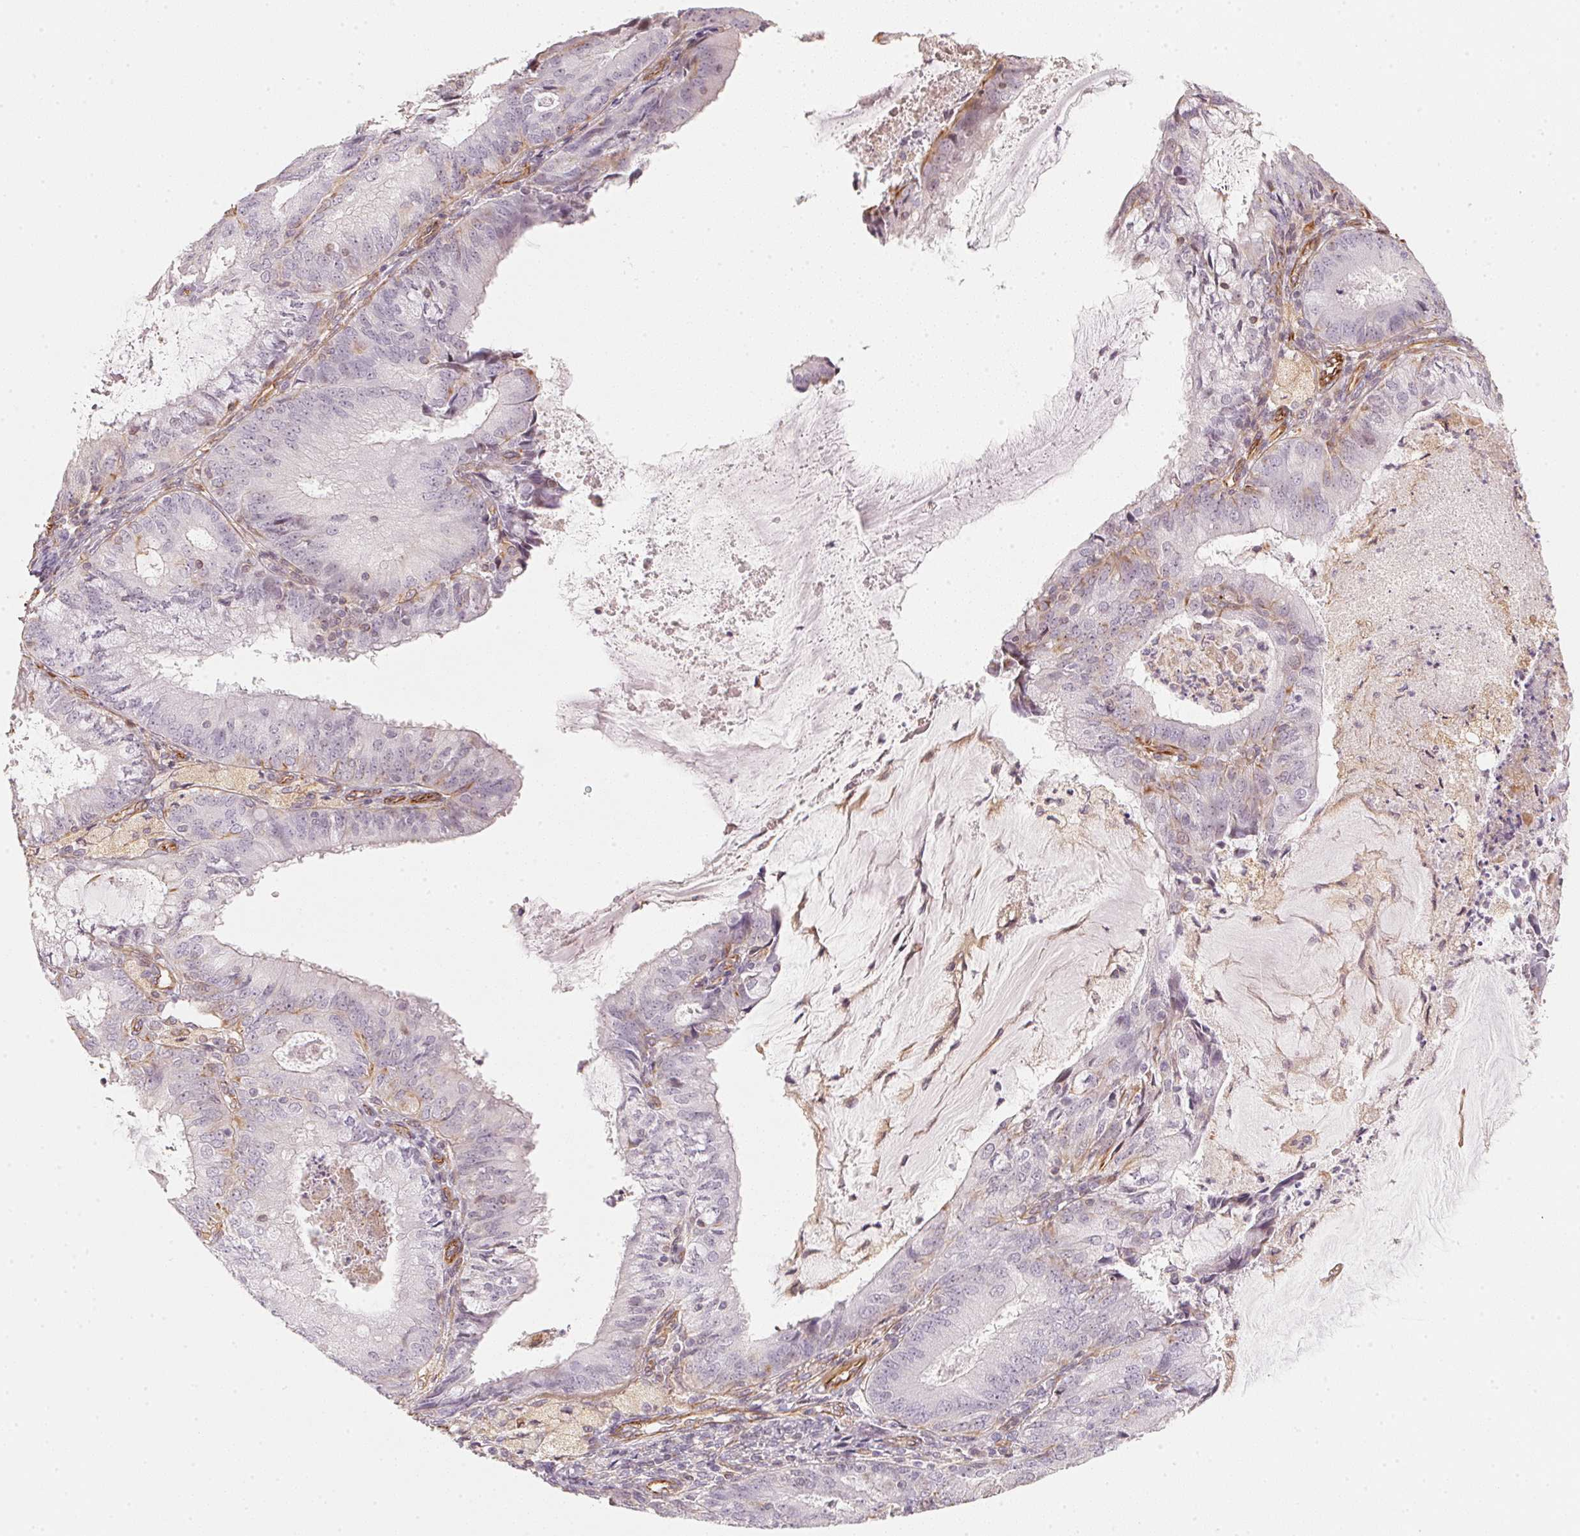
{"staining": {"intensity": "negative", "quantity": "none", "location": "none"}, "tissue": "endometrial cancer", "cell_type": "Tumor cells", "image_type": "cancer", "snomed": [{"axis": "morphology", "description": "Adenocarcinoma, NOS"}, {"axis": "topography", "description": "Endometrium"}], "caption": "This image is of adenocarcinoma (endometrial) stained with immunohistochemistry (IHC) to label a protein in brown with the nuclei are counter-stained blue. There is no positivity in tumor cells. Nuclei are stained in blue.", "gene": "FOXR2", "patient": {"sex": "female", "age": 57}}